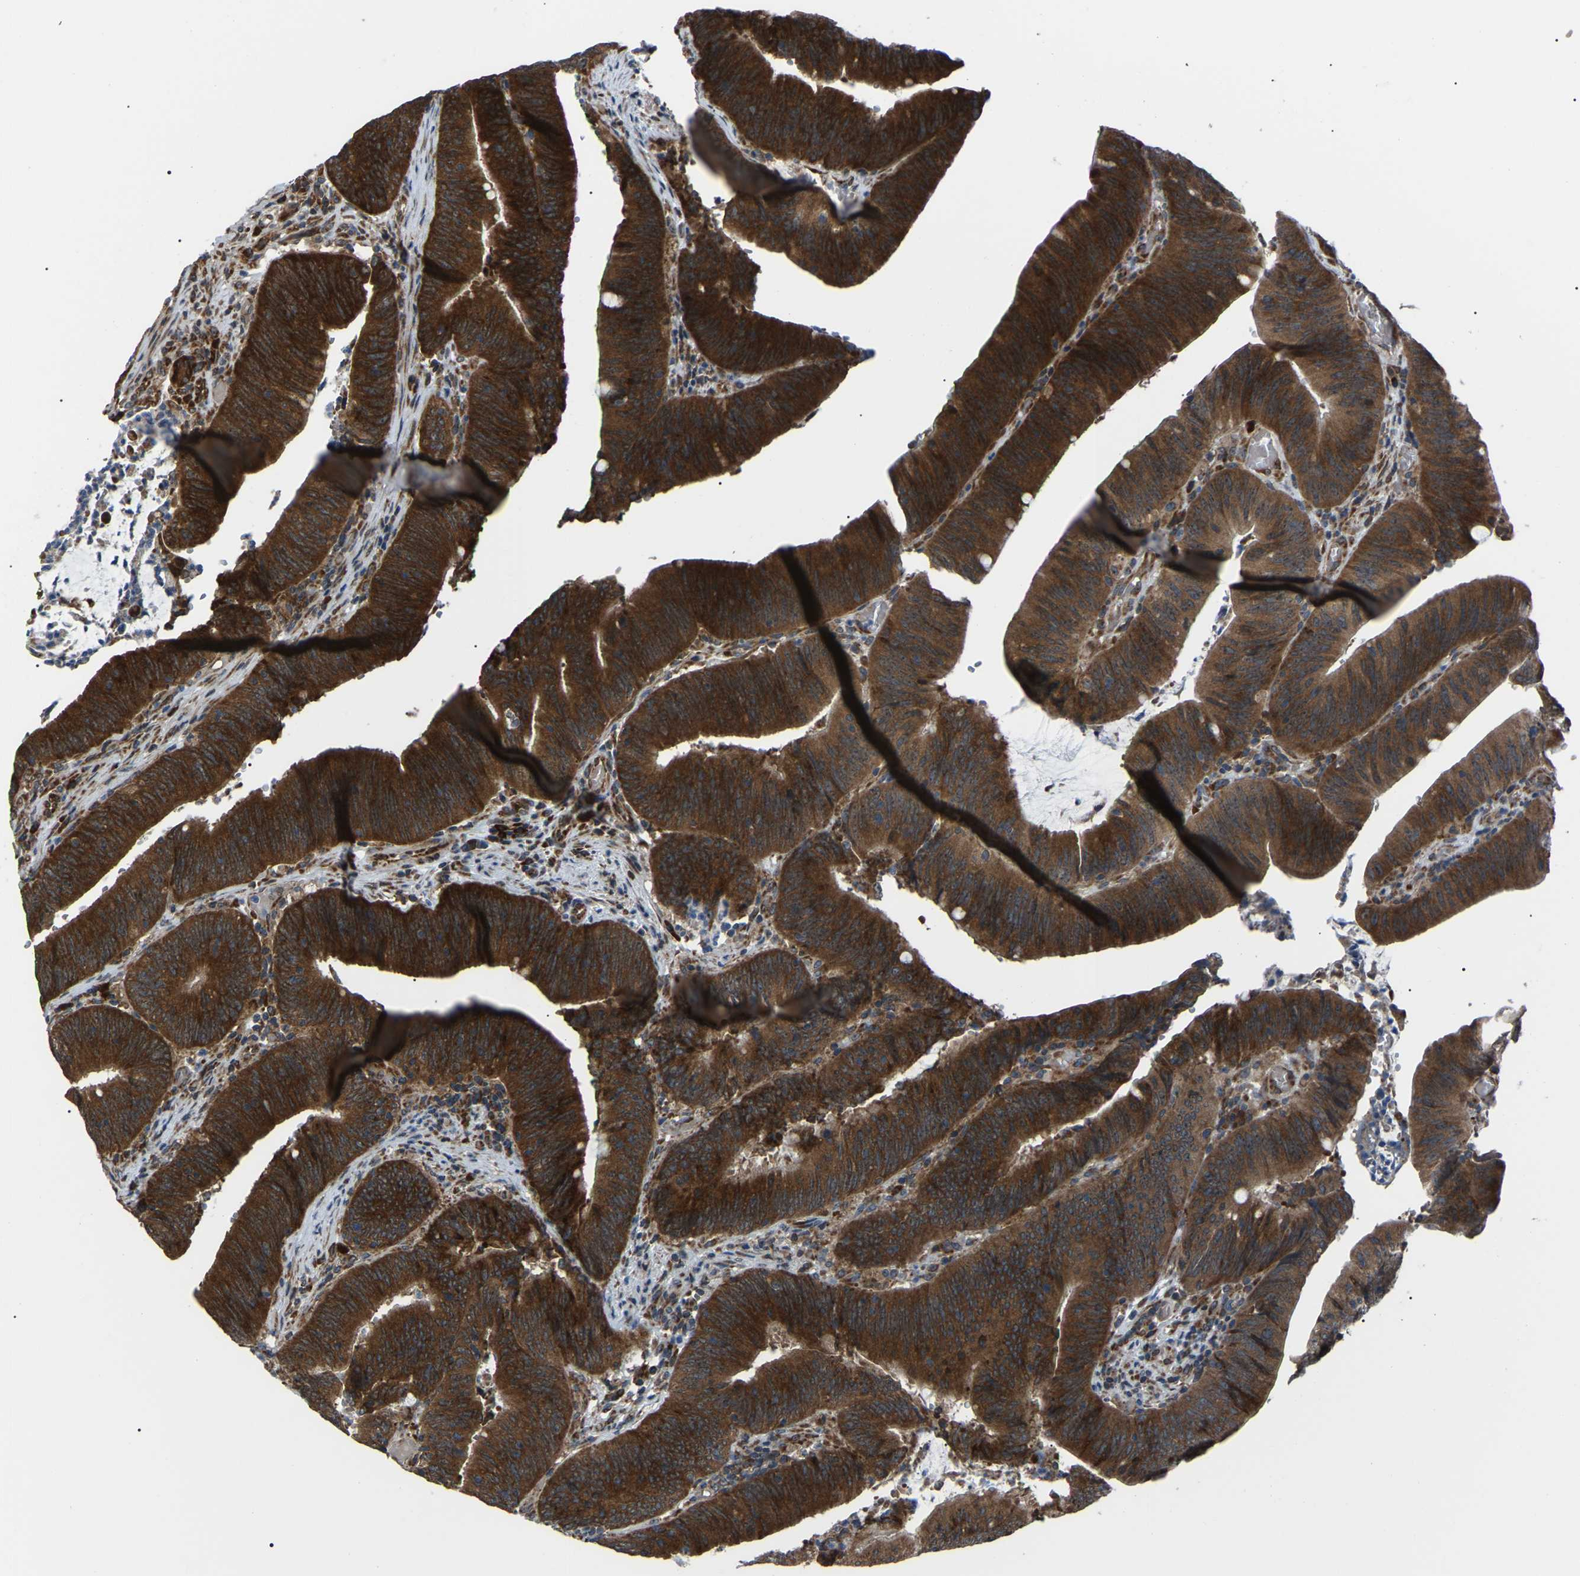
{"staining": {"intensity": "strong", "quantity": ">75%", "location": "cytoplasmic/membranous"}, "tissue": "colorectal cancer", "cell_type": "Tumor cells", "image_type": "cancer", "snomed": [{"axis": "morphology", "description": "Normal tissue, NOS"}, {"axis": "morphology", "description": "Adenocarcinoma, NOS"}, {"axis": "topography", "description": "Rectum"}], "caption": "An IHC micrograph of tumor tissue is shown. Protein staining in brown labels strong cytoplasmic/membranous positivity in colorectal cancer within tumor cells. The staining is performed using DAB brown chromogen to label protein expression. The nuclei are counter-stained blue using hematoxylin.", "gene": "AGO2", "patient": {"sex": "female", "age": 66}}